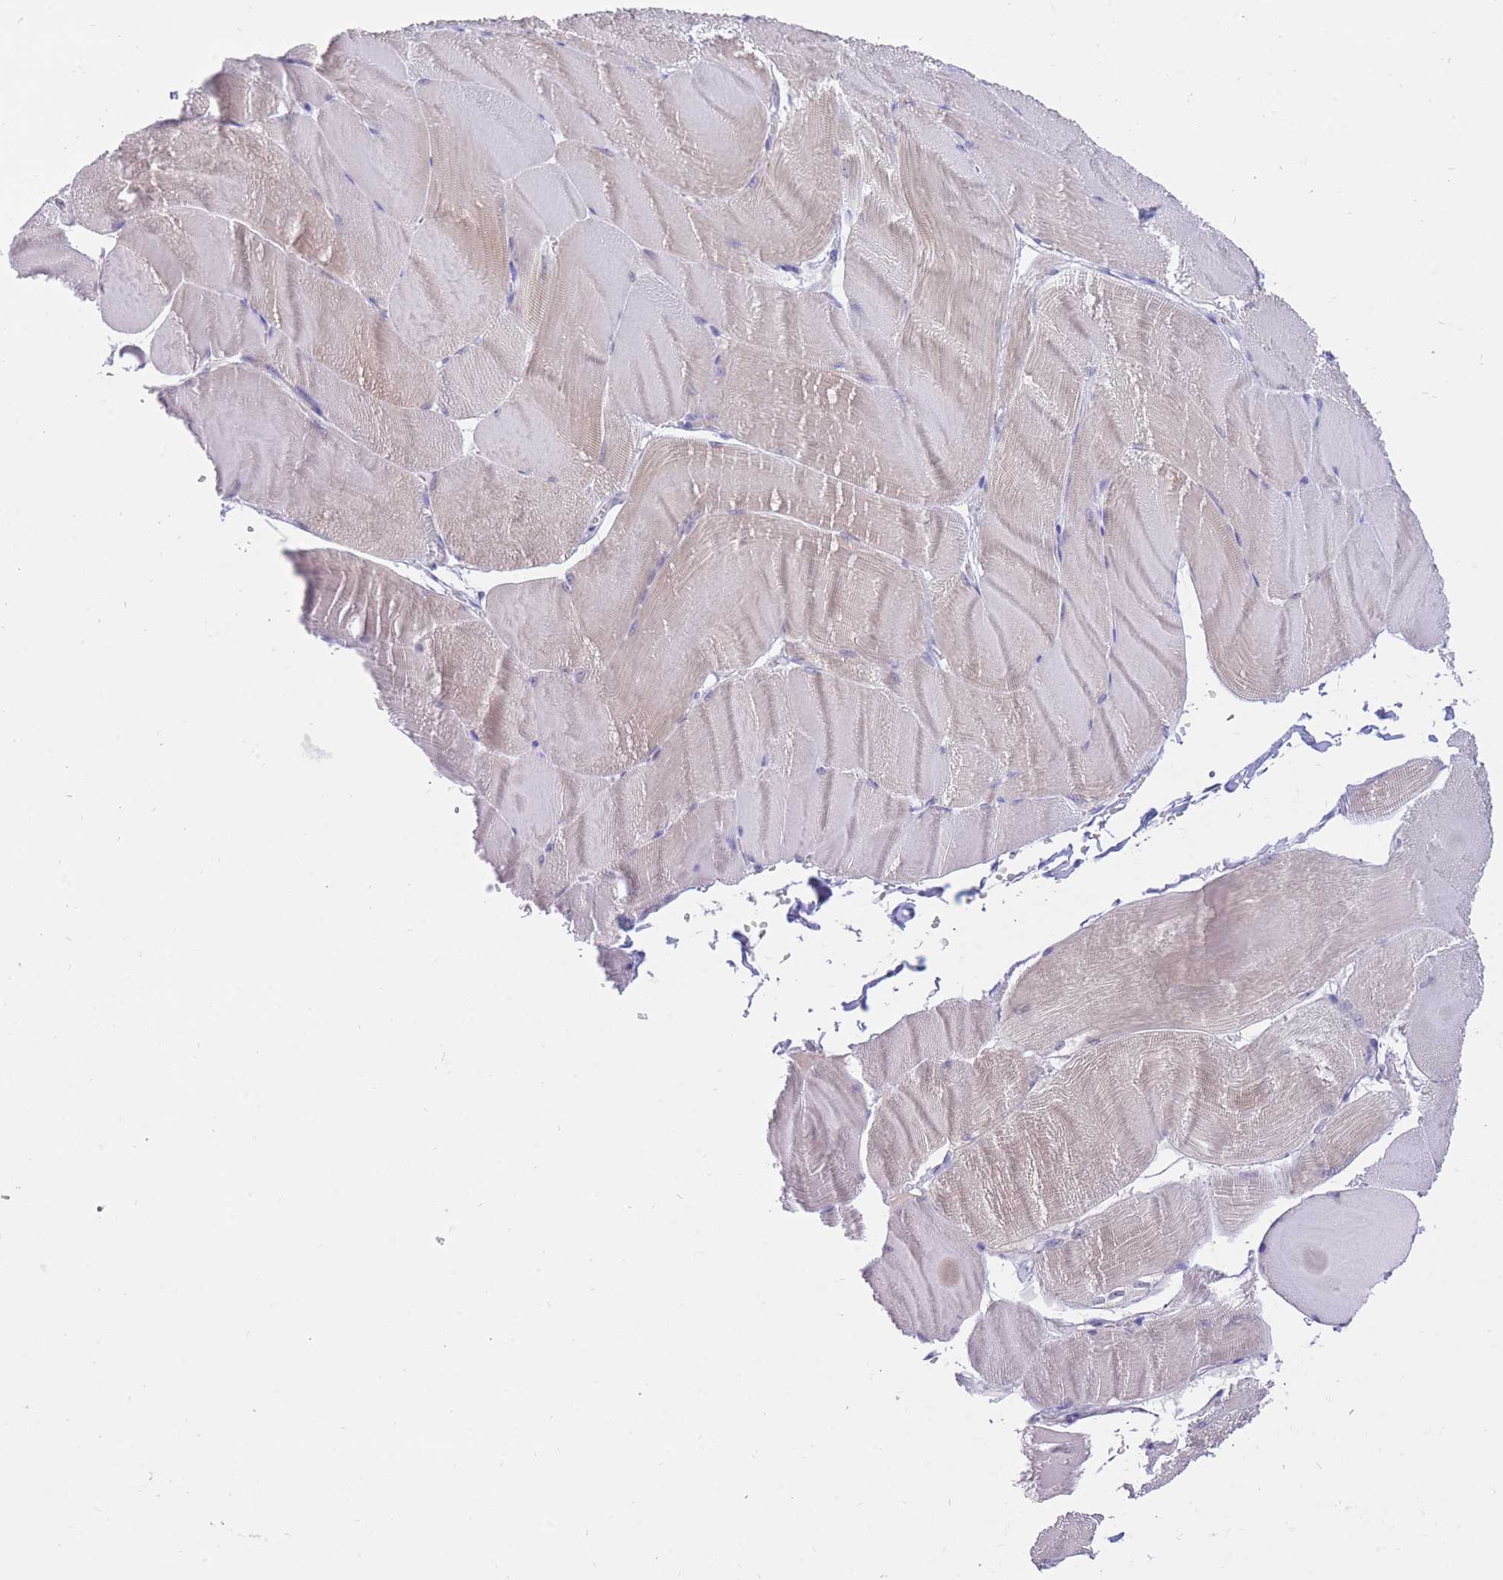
{"staining": {"intensity": "negative", "quantity": "none", "location": "none"}, "tissue": "skeletal muscle", "cell_type": "Myocytes", "image_type": "normal", "snomed": [{"axis": "morphology", "description": "Normal tissue, NOS"}, {"axis": "morphology", "description": "Basal cell carcinoma"}, {"axis": "topography", "description": "Skeletal muscle"}], "caption": "Immunohistochemistry (IHC) image of benign skeletal muscle: human skeletal muscle stained with DAB (3,3'-diaminobenzidine) demonstrates no significant protein staining in myocytes. (DAB (3,3'-diaminobenzidine) immunohistochemistry (IHC) visualized using brightfield microscopy, high magnification).", "gene": "SSUH2", "patient": {"sex": "female", "age": 64}}